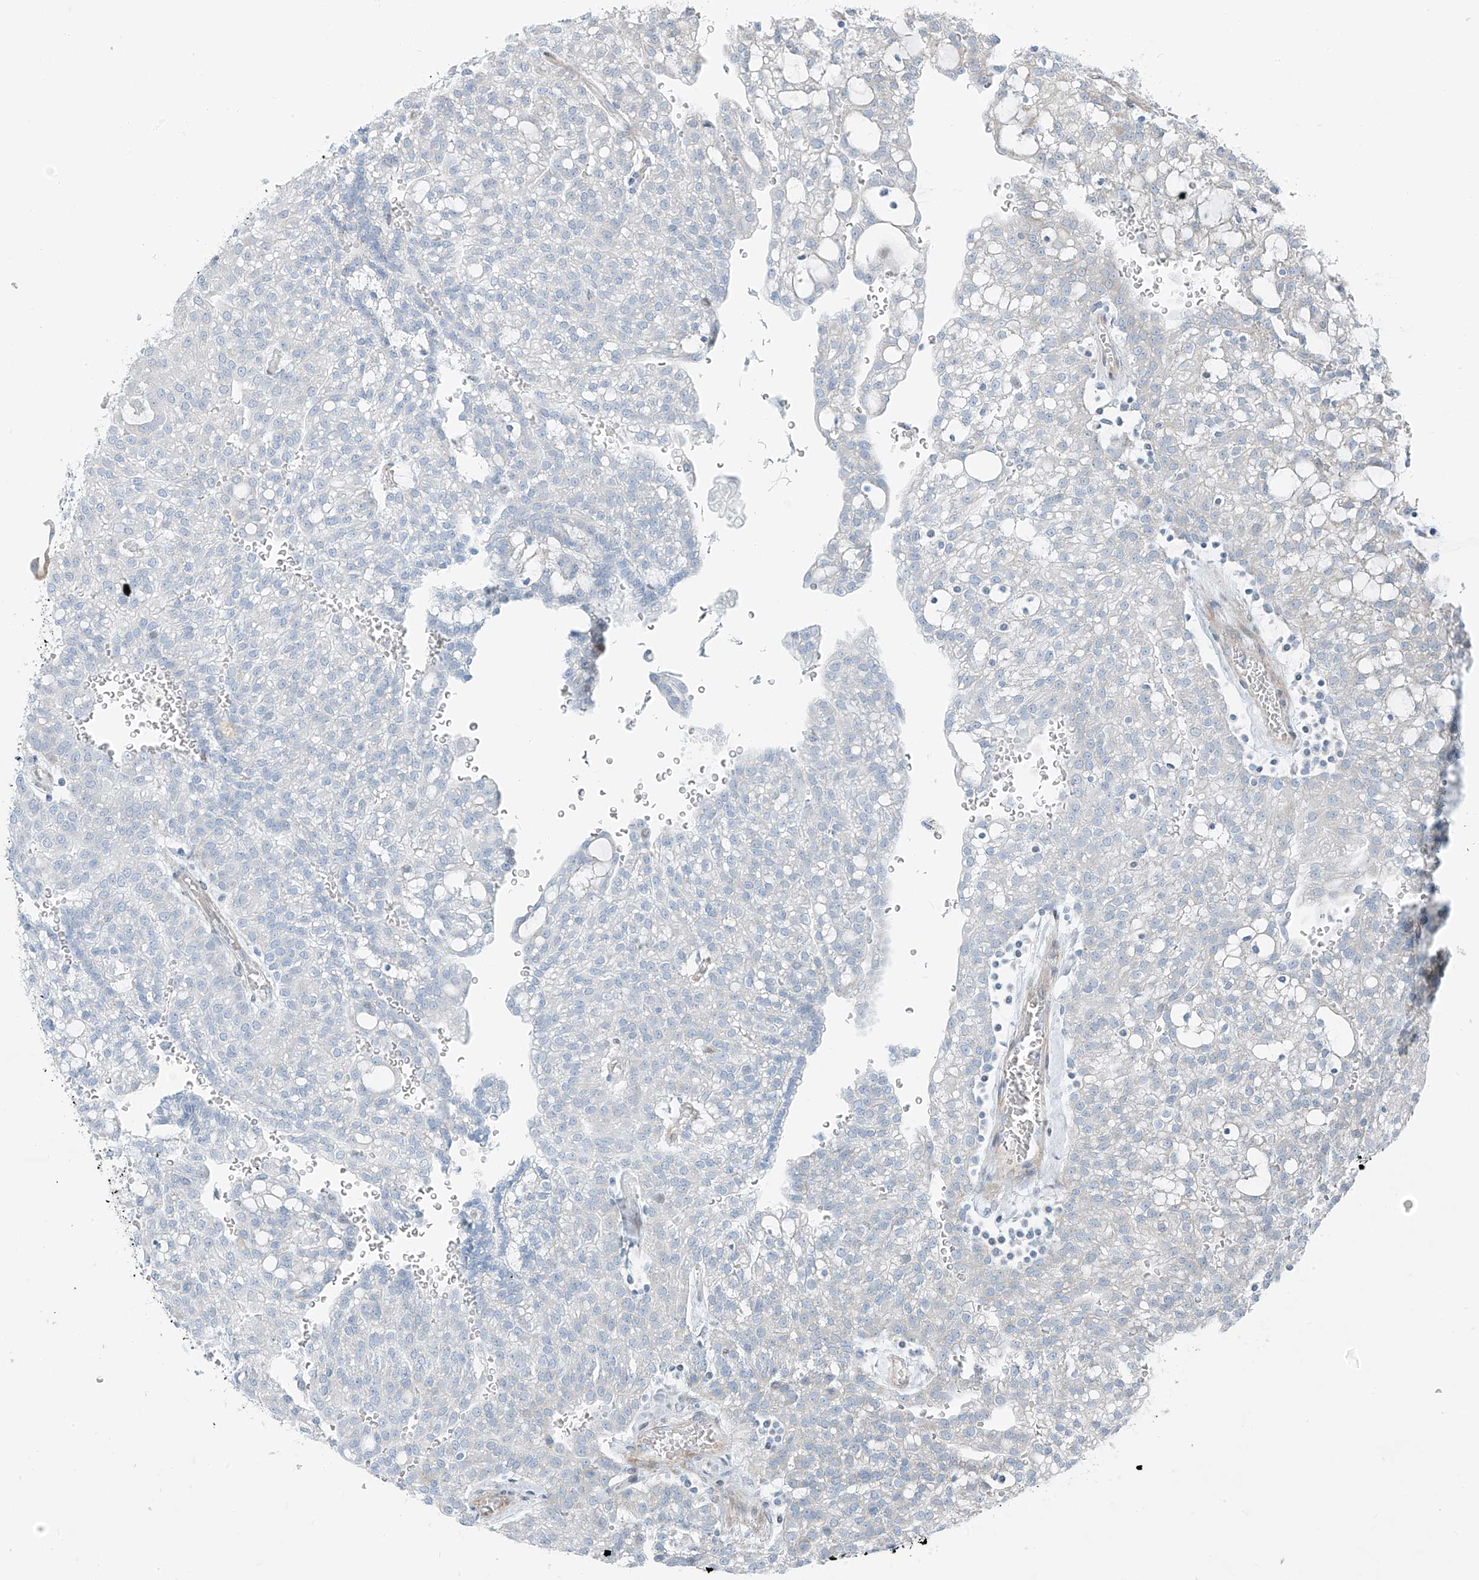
{"staining": {"intensity": "negative", "quantity": "none", "location": "none"}, "tissue": "renal cancer", "cell_type": "Tumor cells", "image_type": "cancer", "snomed": [{"axis": "morphology", "description": "Adenocarcinoma, NOS"}, {"axis": "topography", "description": "Kidney"}], "caption": "Immunohistochemistry histopathology image of neoplastic tissue: renal cancer stained with DAB exhibits no significant protein positivity in tumor cells.", "gene": "HIC2", "patient": {"sex": "male", "age": 63}}